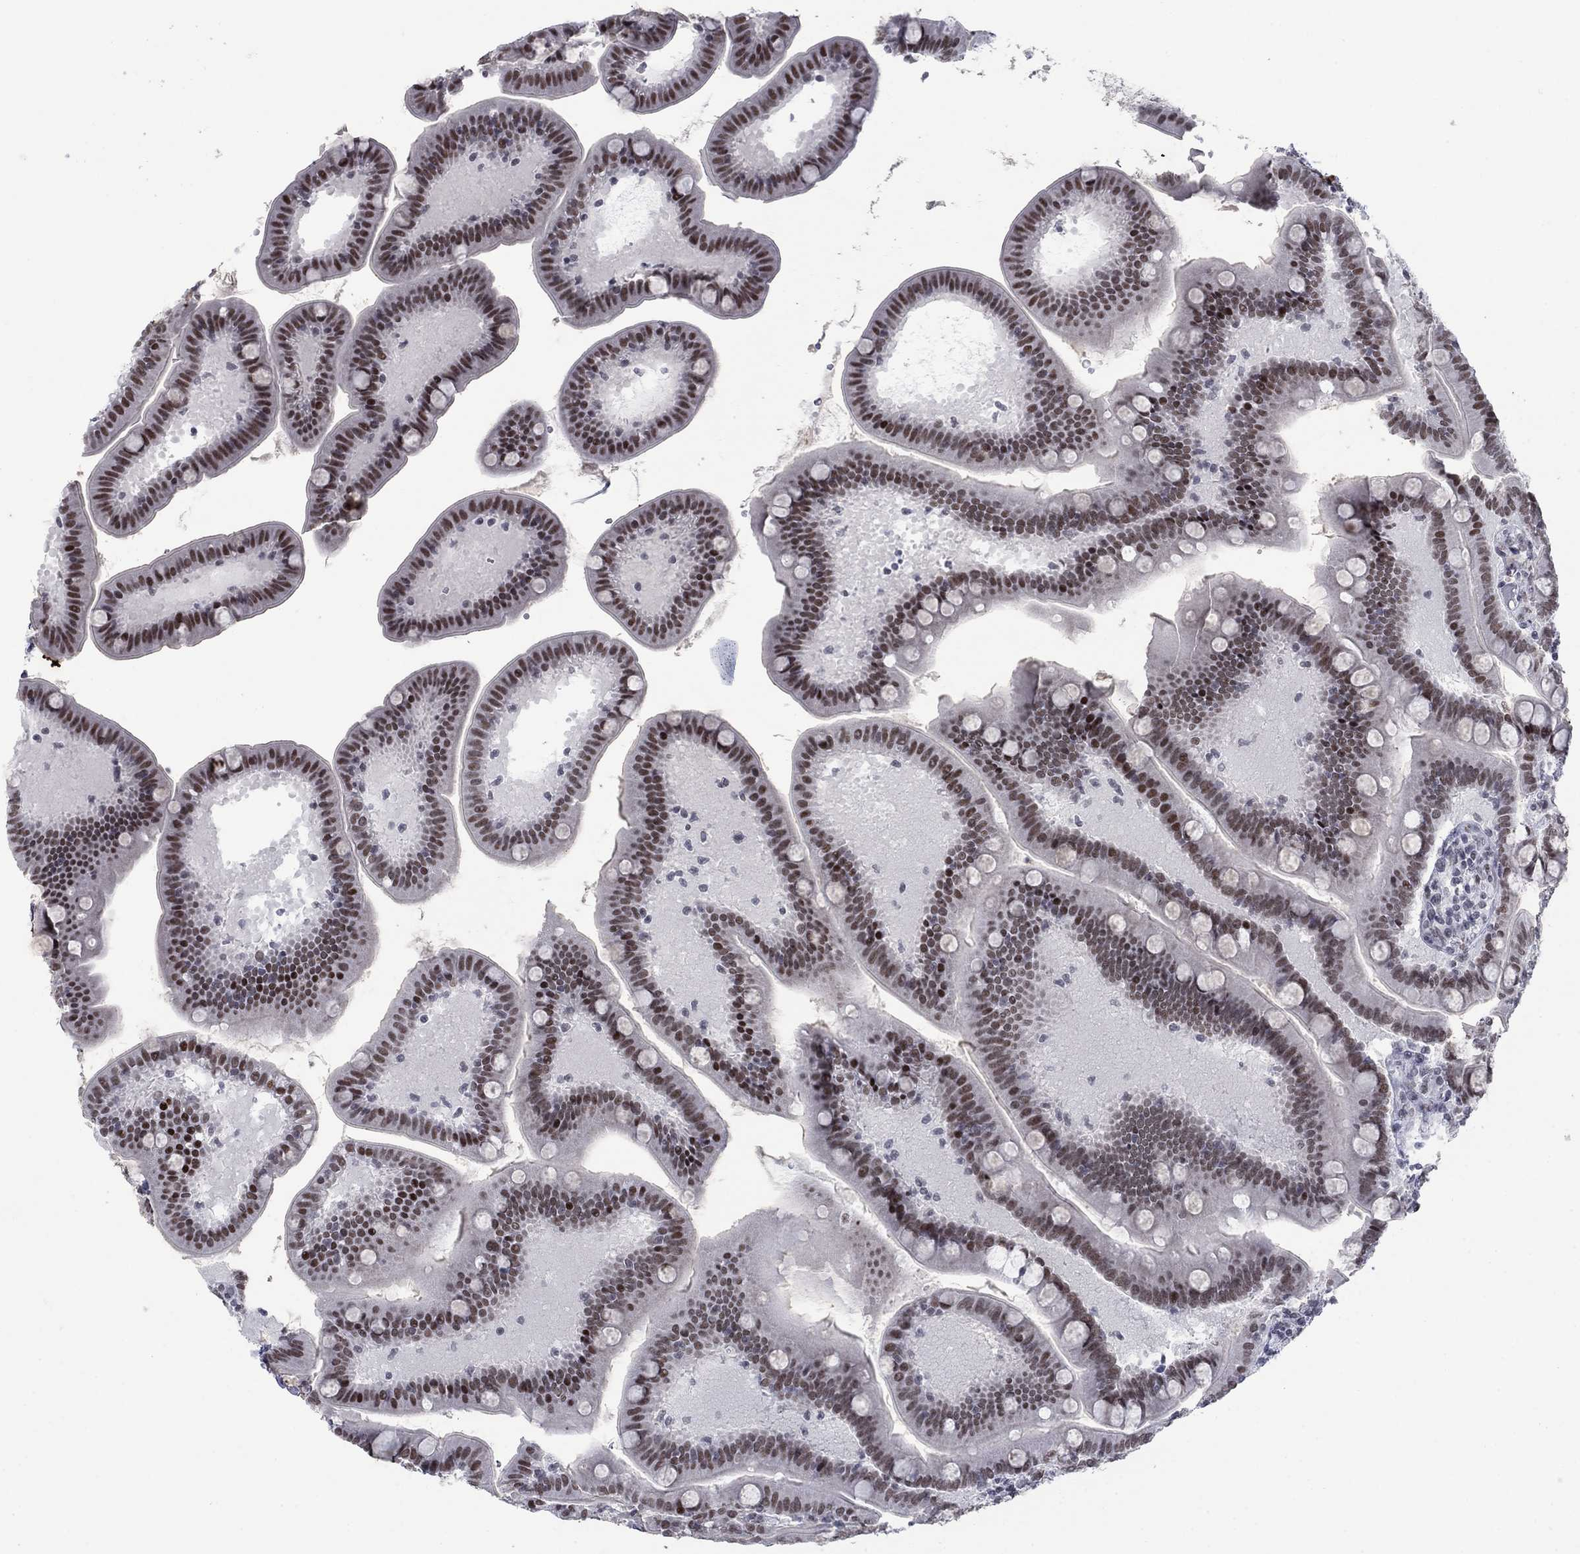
{"staining": {"intensity": "strong", "quantity": ">75%", "location": "nuclear"}, "tissue": "small intestine", "cell_type": "Glandular cells", "image_type": "normal", "snomed": [{"axis": "morphology", "description": "Normal tissue, NOS"}, {"axis": "topography", "description": "Small intestine"}], "caption": "Unremarkable small intestine was stained to show a protein in brown. There is high levels of strong nuclear expression in approximately >75% of glandular cells.", "gene": "NPAS3", "patient": {"sex": "male", "age": 66}}